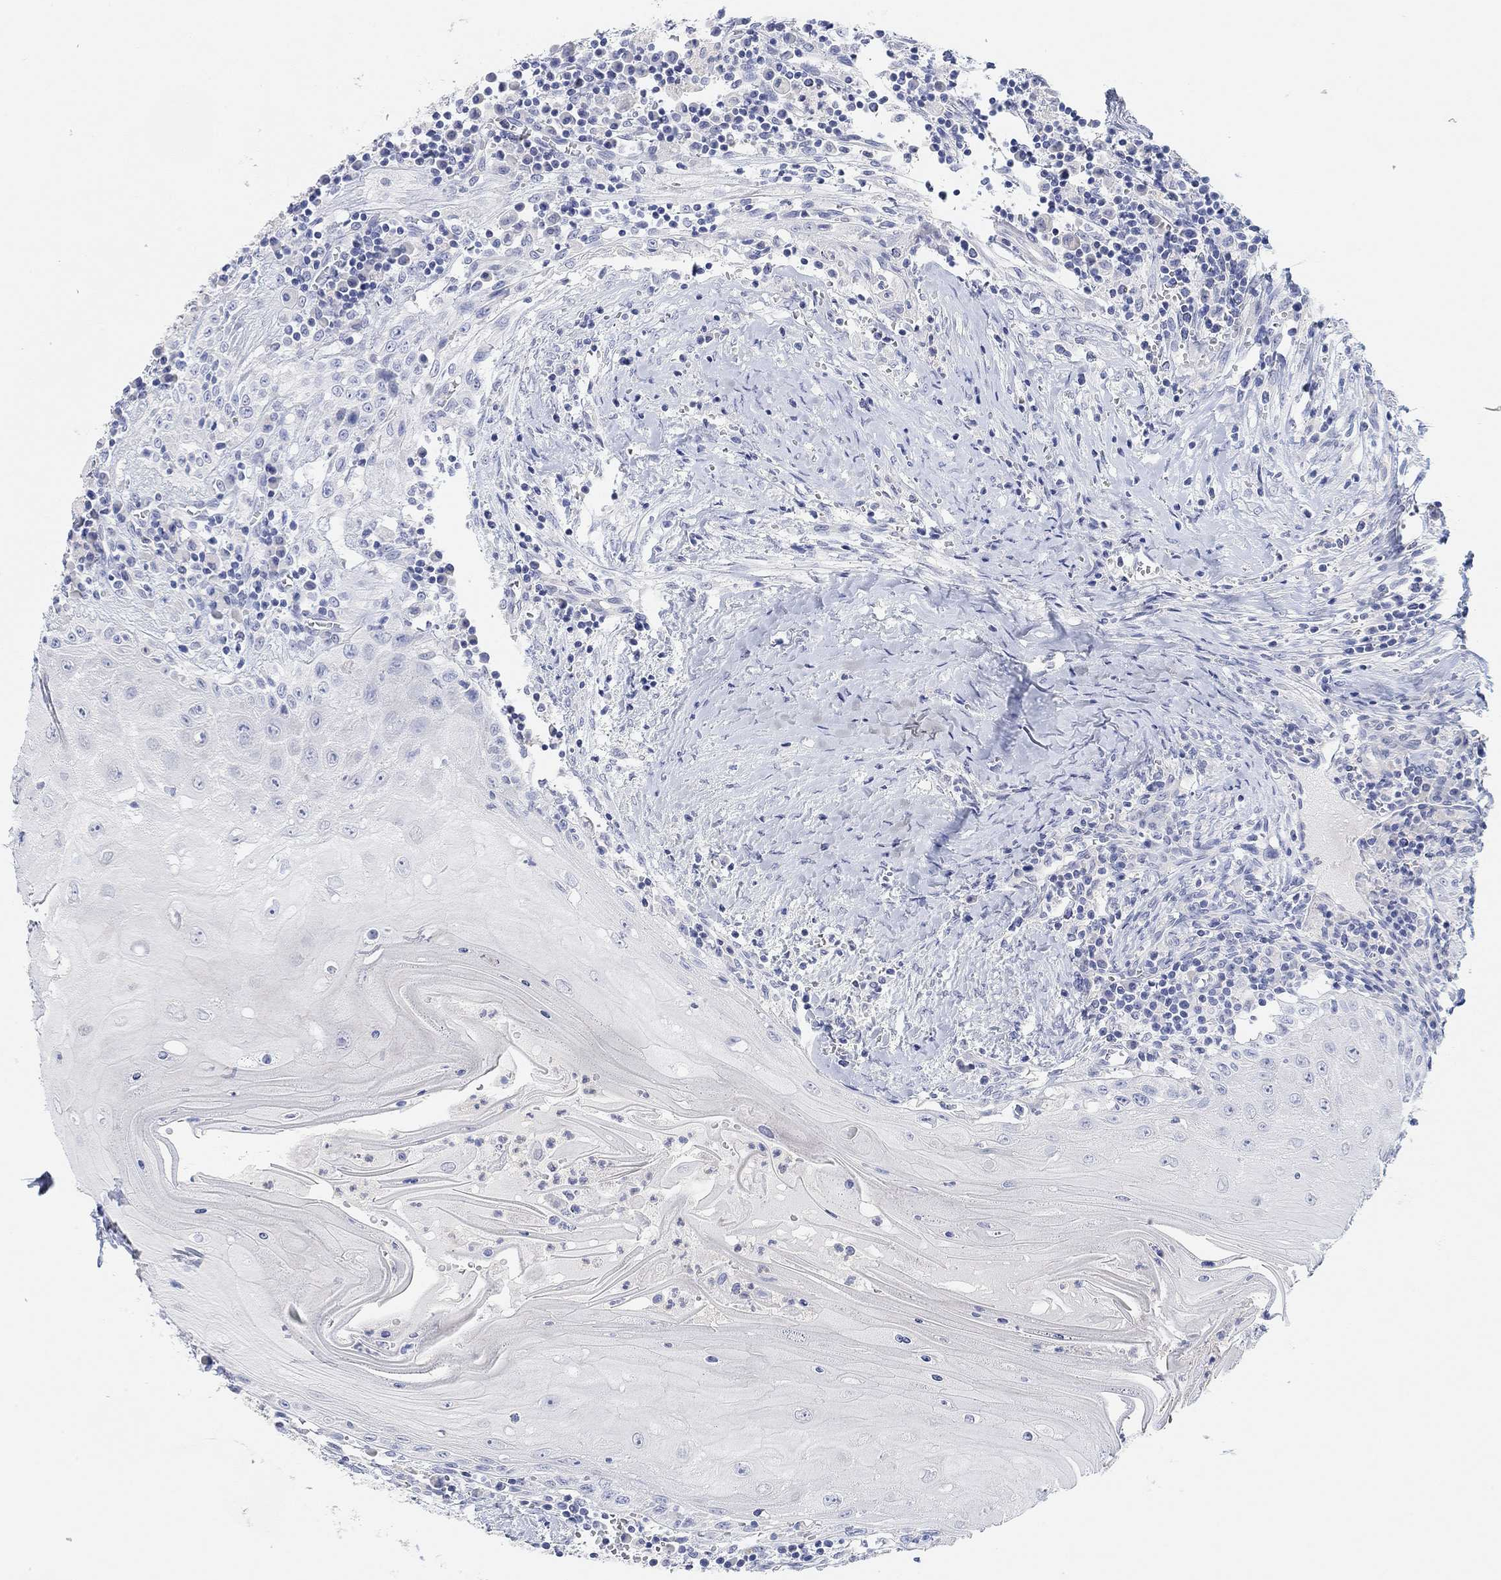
{"staining": {"intensity": "negative", "quantity": "none", "location": "none"}, "tissue": "head and neck cancer", "cell_type": "Tumor cells", "image_type": "cancer", "snomed": [{"axis": "morphology", "description": "Squamous cell carcinoma, NOS"}, {"axis": "topography", "description": "Oral tissue"}, {"axis": "topography", "description": "Head-Neck"}], "caption": "Head and neck cancer (squamous cell carcinoma) stained for a protein using immunohistochemistry shows no staining tumor cells.", "gene": "VAT1L", "patient": {"sex": "male", "age": 58}}